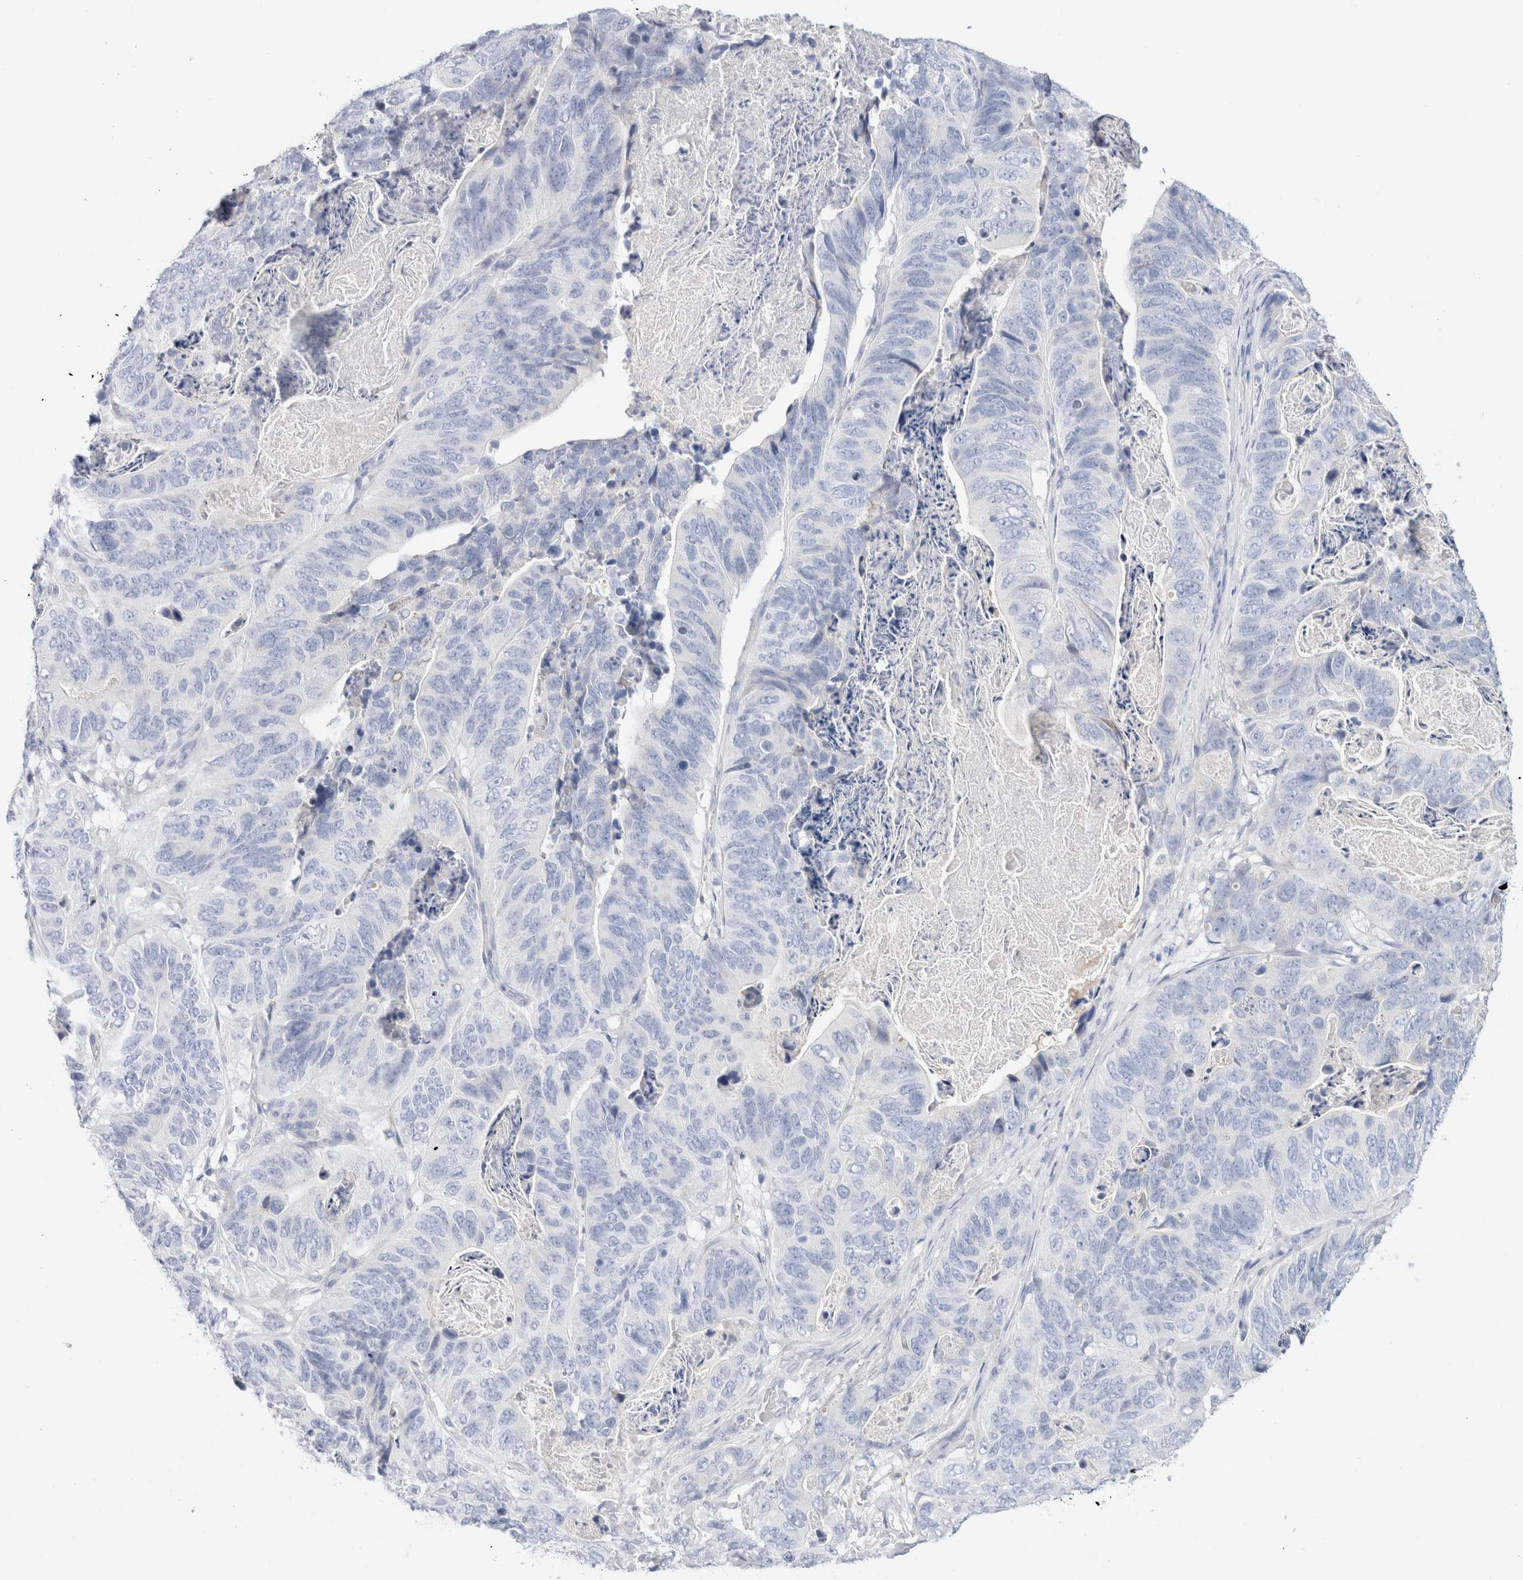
{"staining": {"intensity": "negative", "quantity": "none", "location": "none"}, "tissue": "stomach cancer", "cell_type": "Tumor cells", "image_type": "cancer", "snomed": [{"axis": "morphology", "description": "Normal tissue, NOS"}, {"axis": "morphology", "description": "Adenocarcinoma, NOS"}, {"axis": "topography", "description": "Stomach"}], "caption": "Tumor cells show no significant positivity in stomach cancer (adenocarcinoma). (DAB (3,3'-diaminobenzidine) IHC with hematoxylin counter stain).", "gene": "GADD45G", "patient": {"sex": "female", "age": 89}}